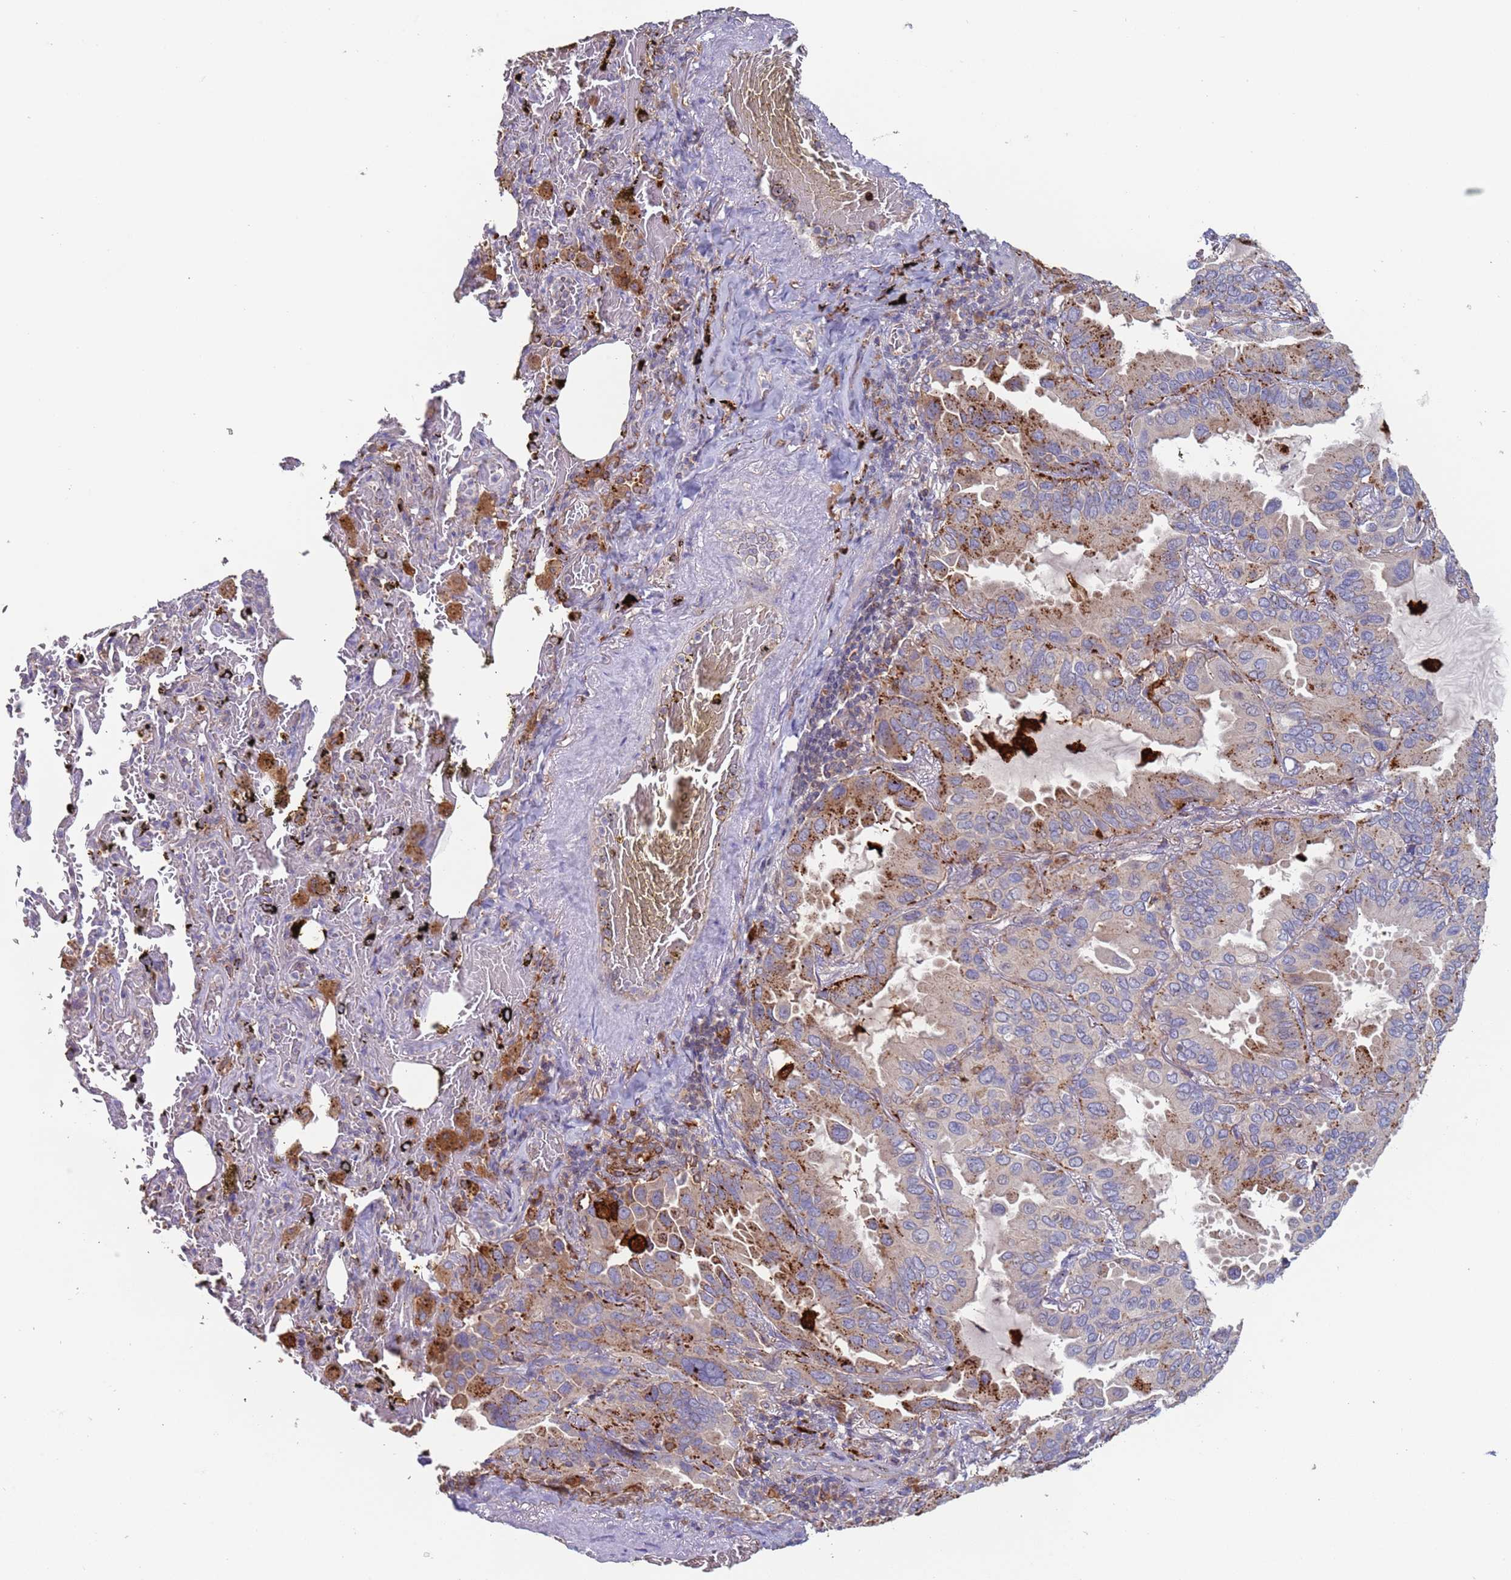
{"staining": {"intensity": "moderate", "quantity": "<25%", "location": "cytoplasmic/membranous"}, "tissue": "lung cancer", "cell_type": "Tumor cells", "image_type": "cancer", "snomed": [{"axis": "morphology", "description": "Adenocarcinoma, NOS"}, {"axis": "topography", "description": "Lung"}], "caption": "A brown stain shows moderate cytoplasmic/membranous staining of a protein in lung cancer (adenocarcinoma) tumor cells.", "gene": "MALRD1", "patient": {"sex": "male", "age": 64}}